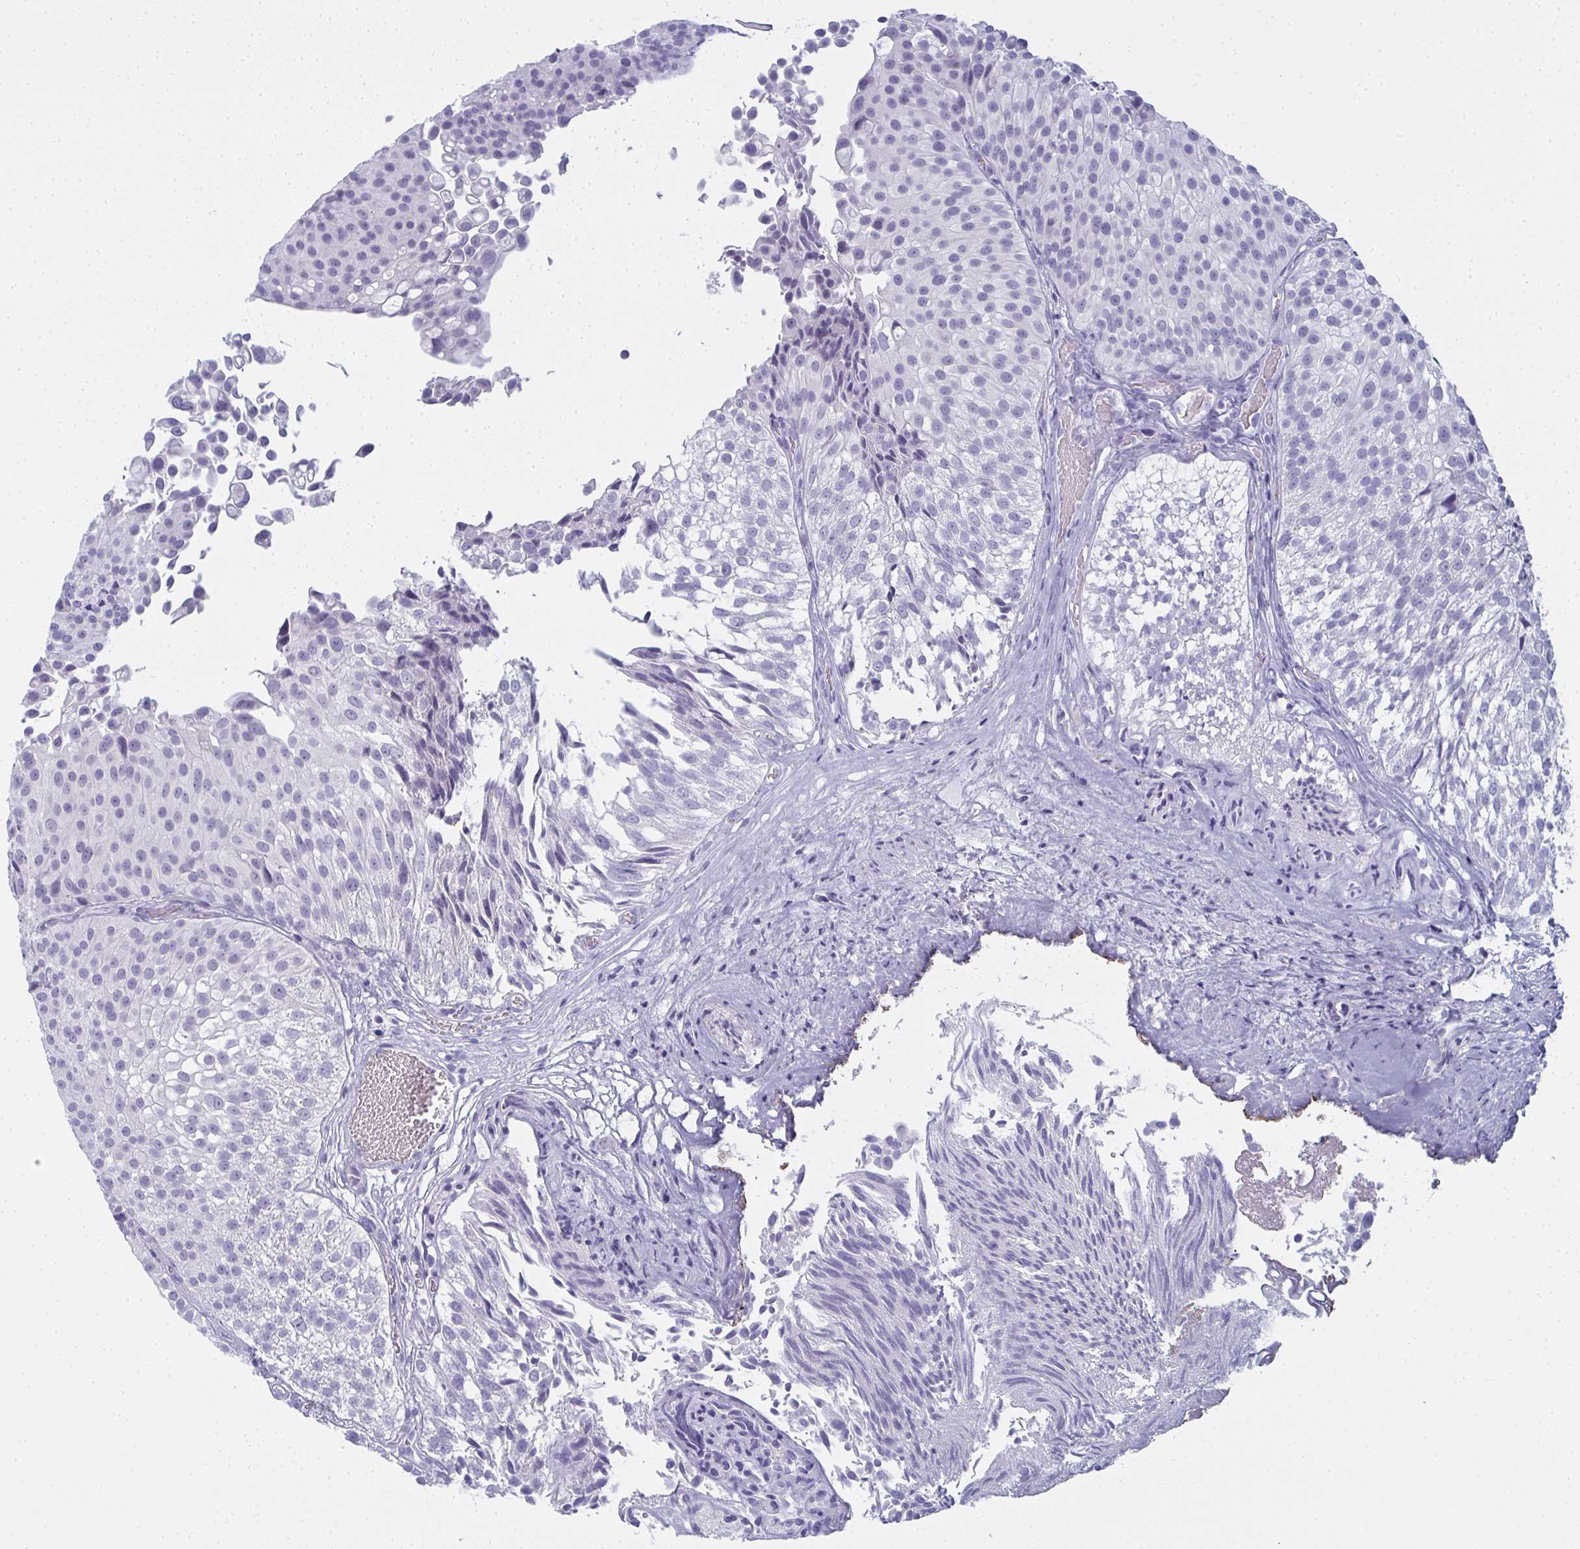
{"staining": {"intensity": "negative", "quantity": "none", "location": "none"}, "tissue": "urothelial cancer", "cell_type": "Tumor cells", "image_type": "cancer", "snomed": [{"axis": "morphology", "description": "Urothelial carcinoma, Low grade"}, {"axis": "topography", "description": "Urinary bladder"}], "caption": "Immunohistochemistry image of low-grade urothelial carcinoma stained for a protein (brown), which shows no staining in tumor cells.", "gene": "SLC36A2", "patient": {"sex": "male", "age": 80}}